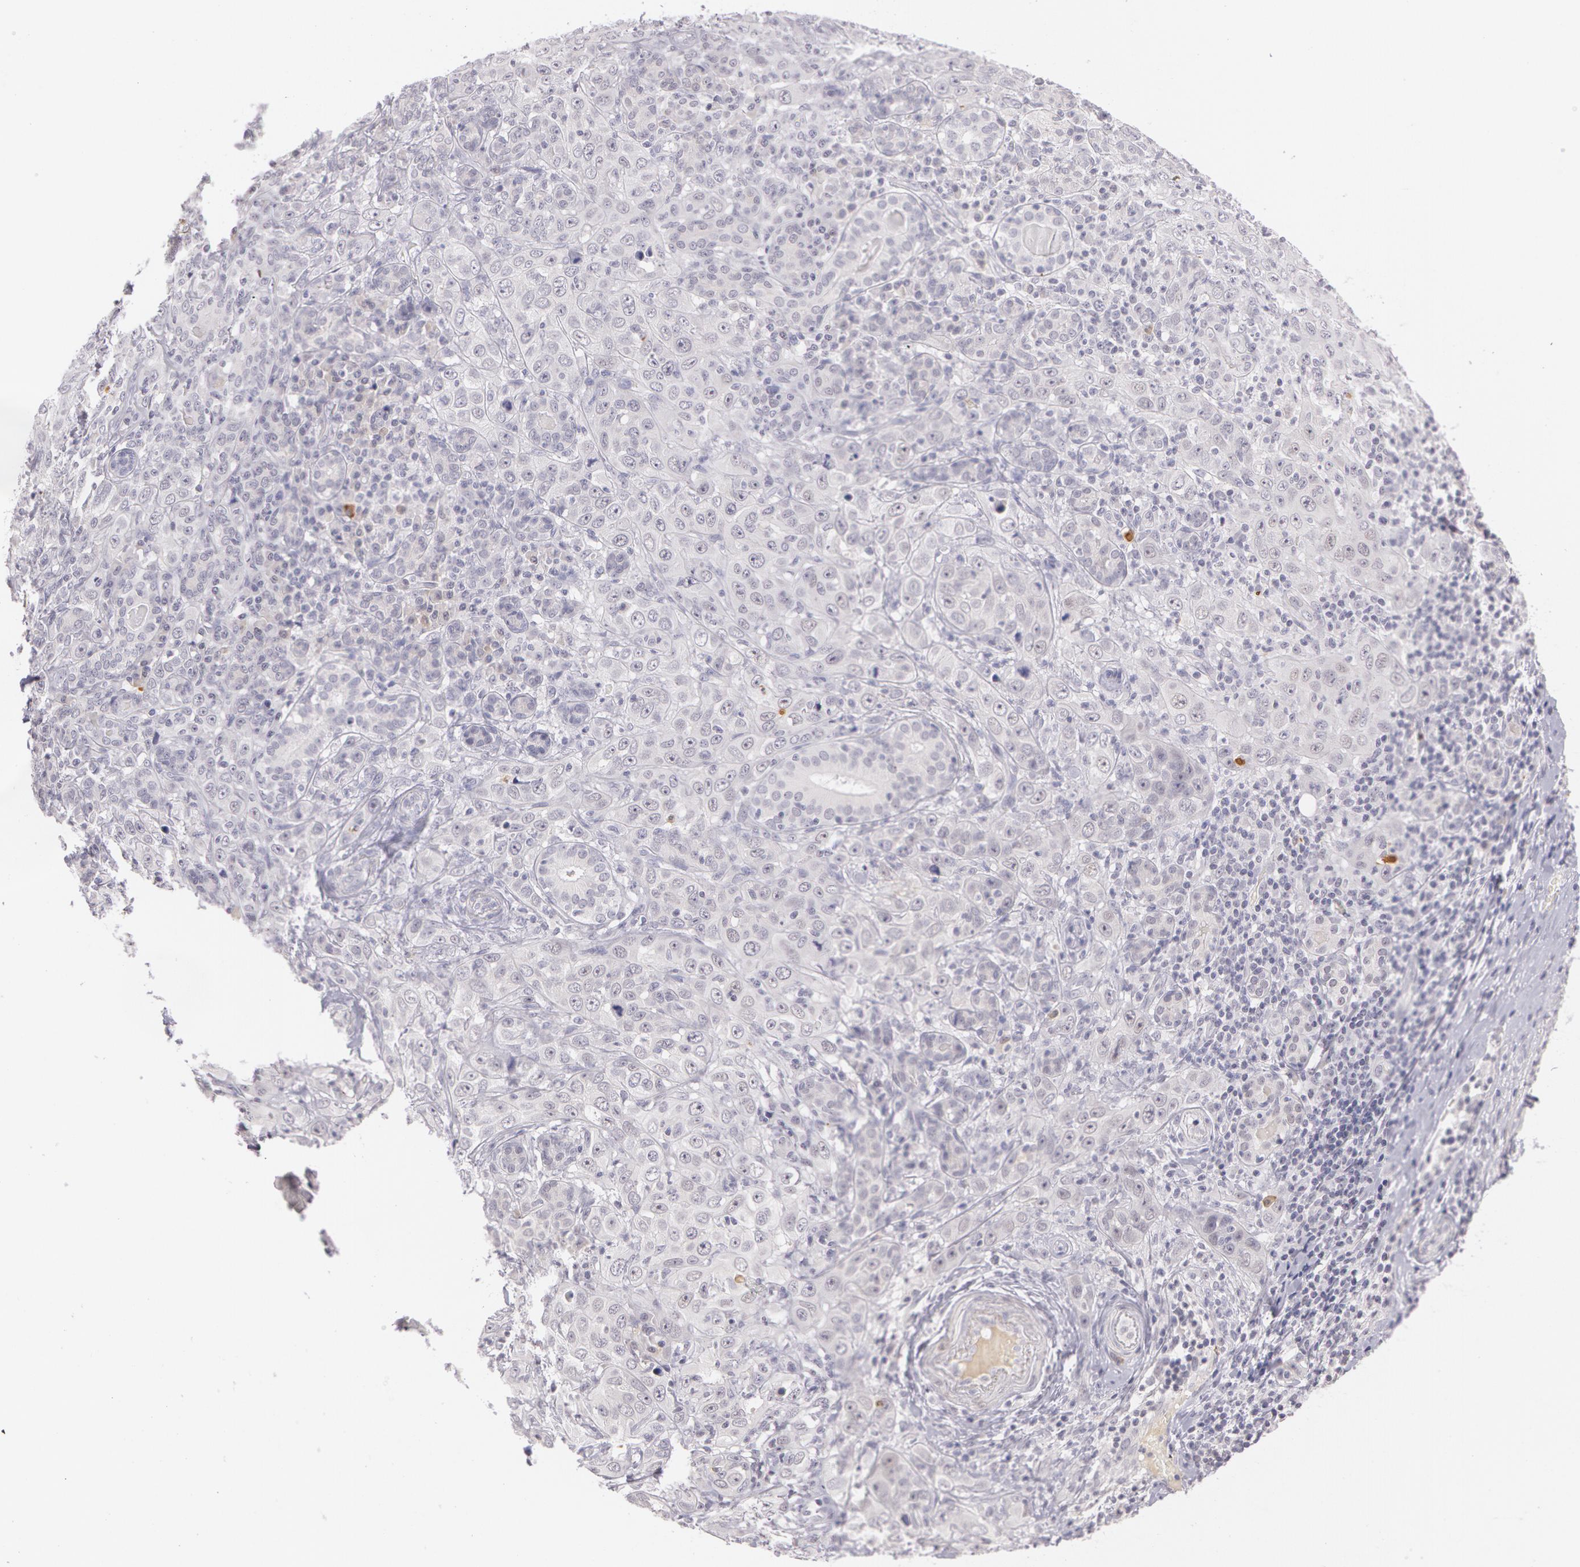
{"staining": {"intensity": "negative", "quantity": "none", "location": "none"}, "tissue": "skin cancer", "cell_type": "Tumor cells", "image_type": "cancer", "snomed": [{"axis": "morphology", "description": "Squamous cell carcinoma, NOS"}, {"axis": "topography", "description": "Skin"}], "caption": "High magnification brightfield microscopy of skin squamous cell carcinoma stained with DAB (brown) and counterstained with hematoxylin (blue): tumor cells show no significant staining.", "gene": "LBP", "patient": {"sex": "male", "age": 84}}